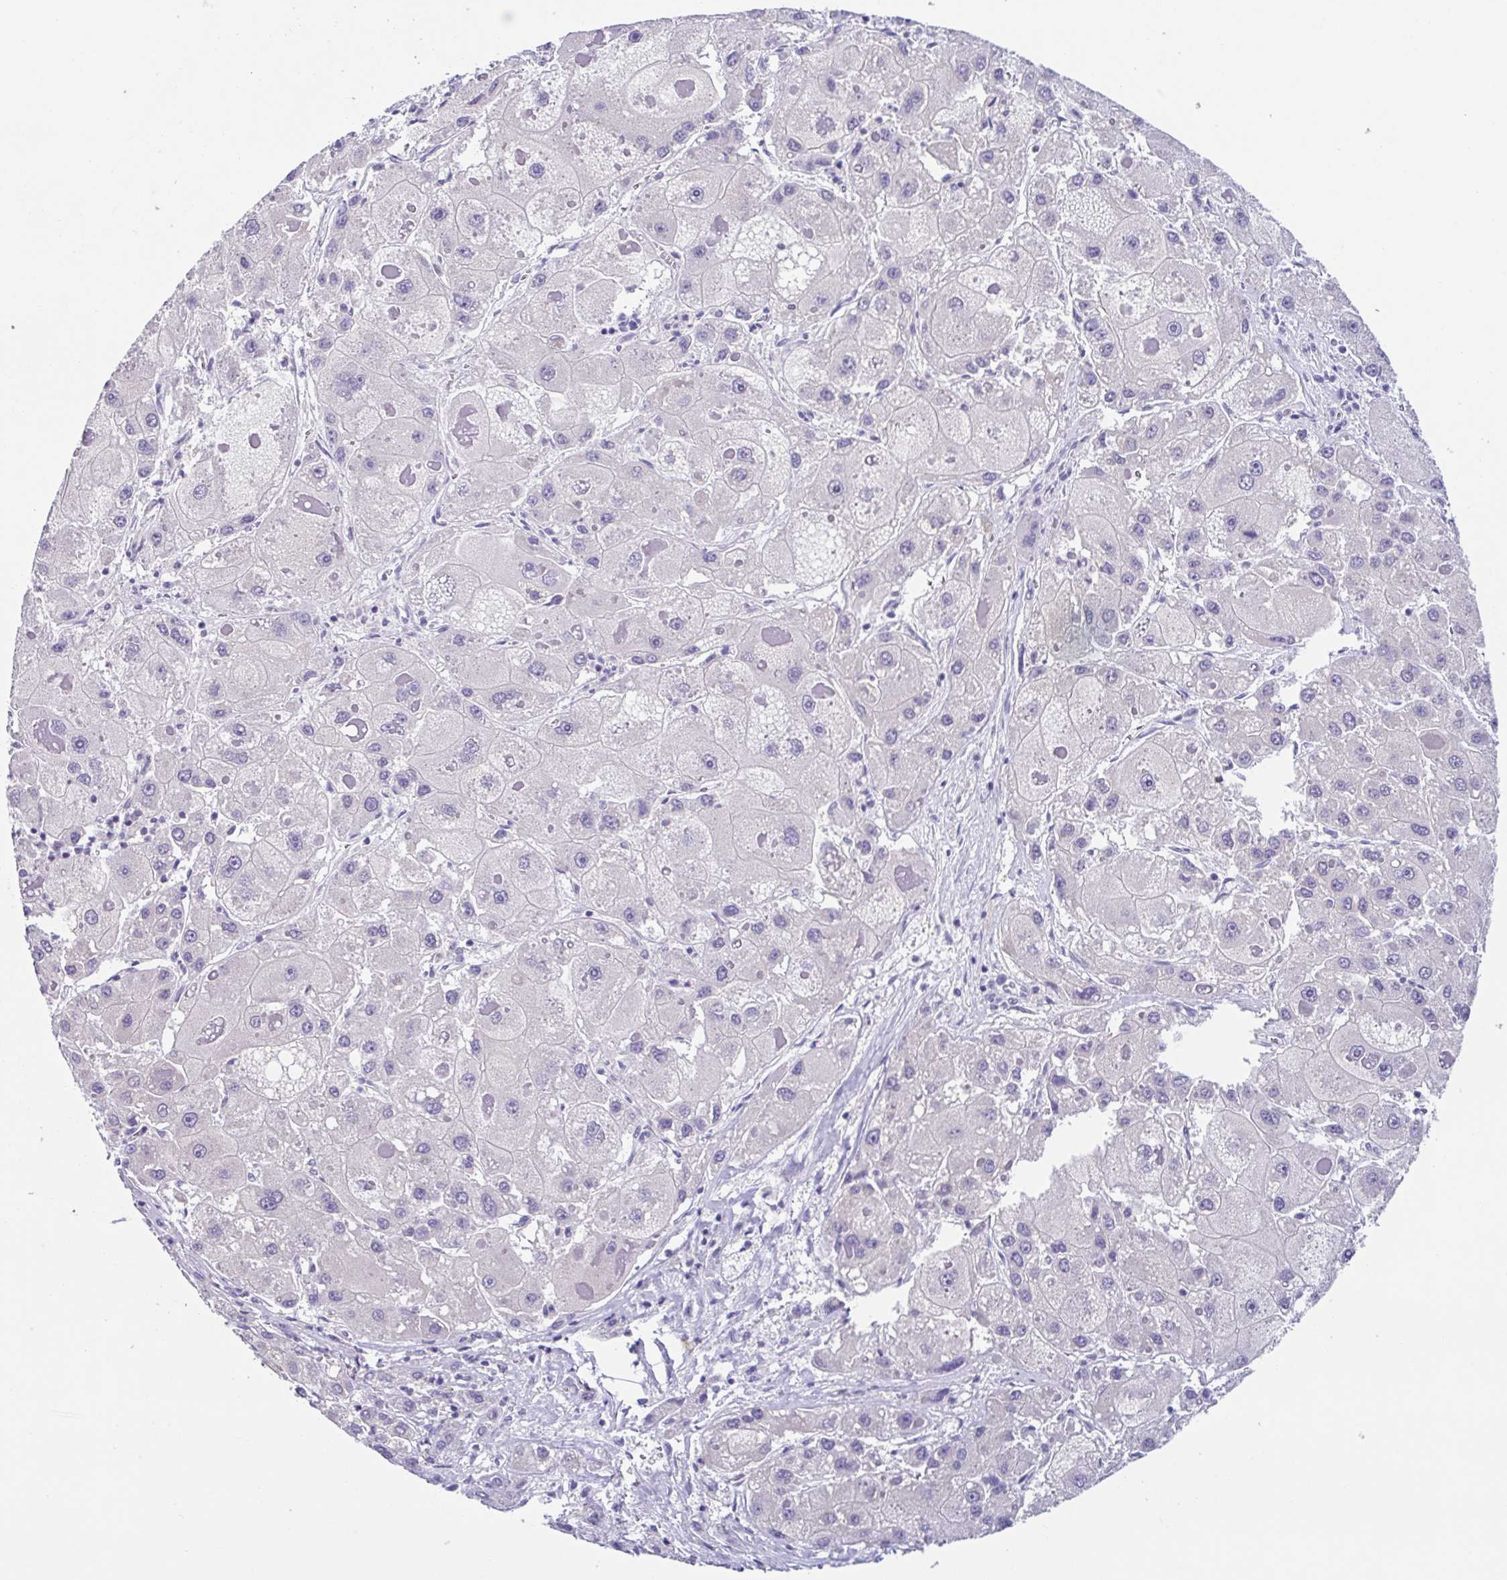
{"staining": {"intensity": "negative", "quantity": "none", "location": "none"}, "tissue": "liver cancer", "cell_type": "Tumor cells", "image_type": "cancer", "snomed": [{"axis": "morphology", "description": "Carcinoma, Hepatocellular, NOS"}, {"axis": "topography", "description": "Liver"}], "caption": "Liver cancer was stained to show a protein in brown. There is no significant staining in tumor cells.", "gene": "RDH11", "patient": {"sex": "female", "age": 73}}